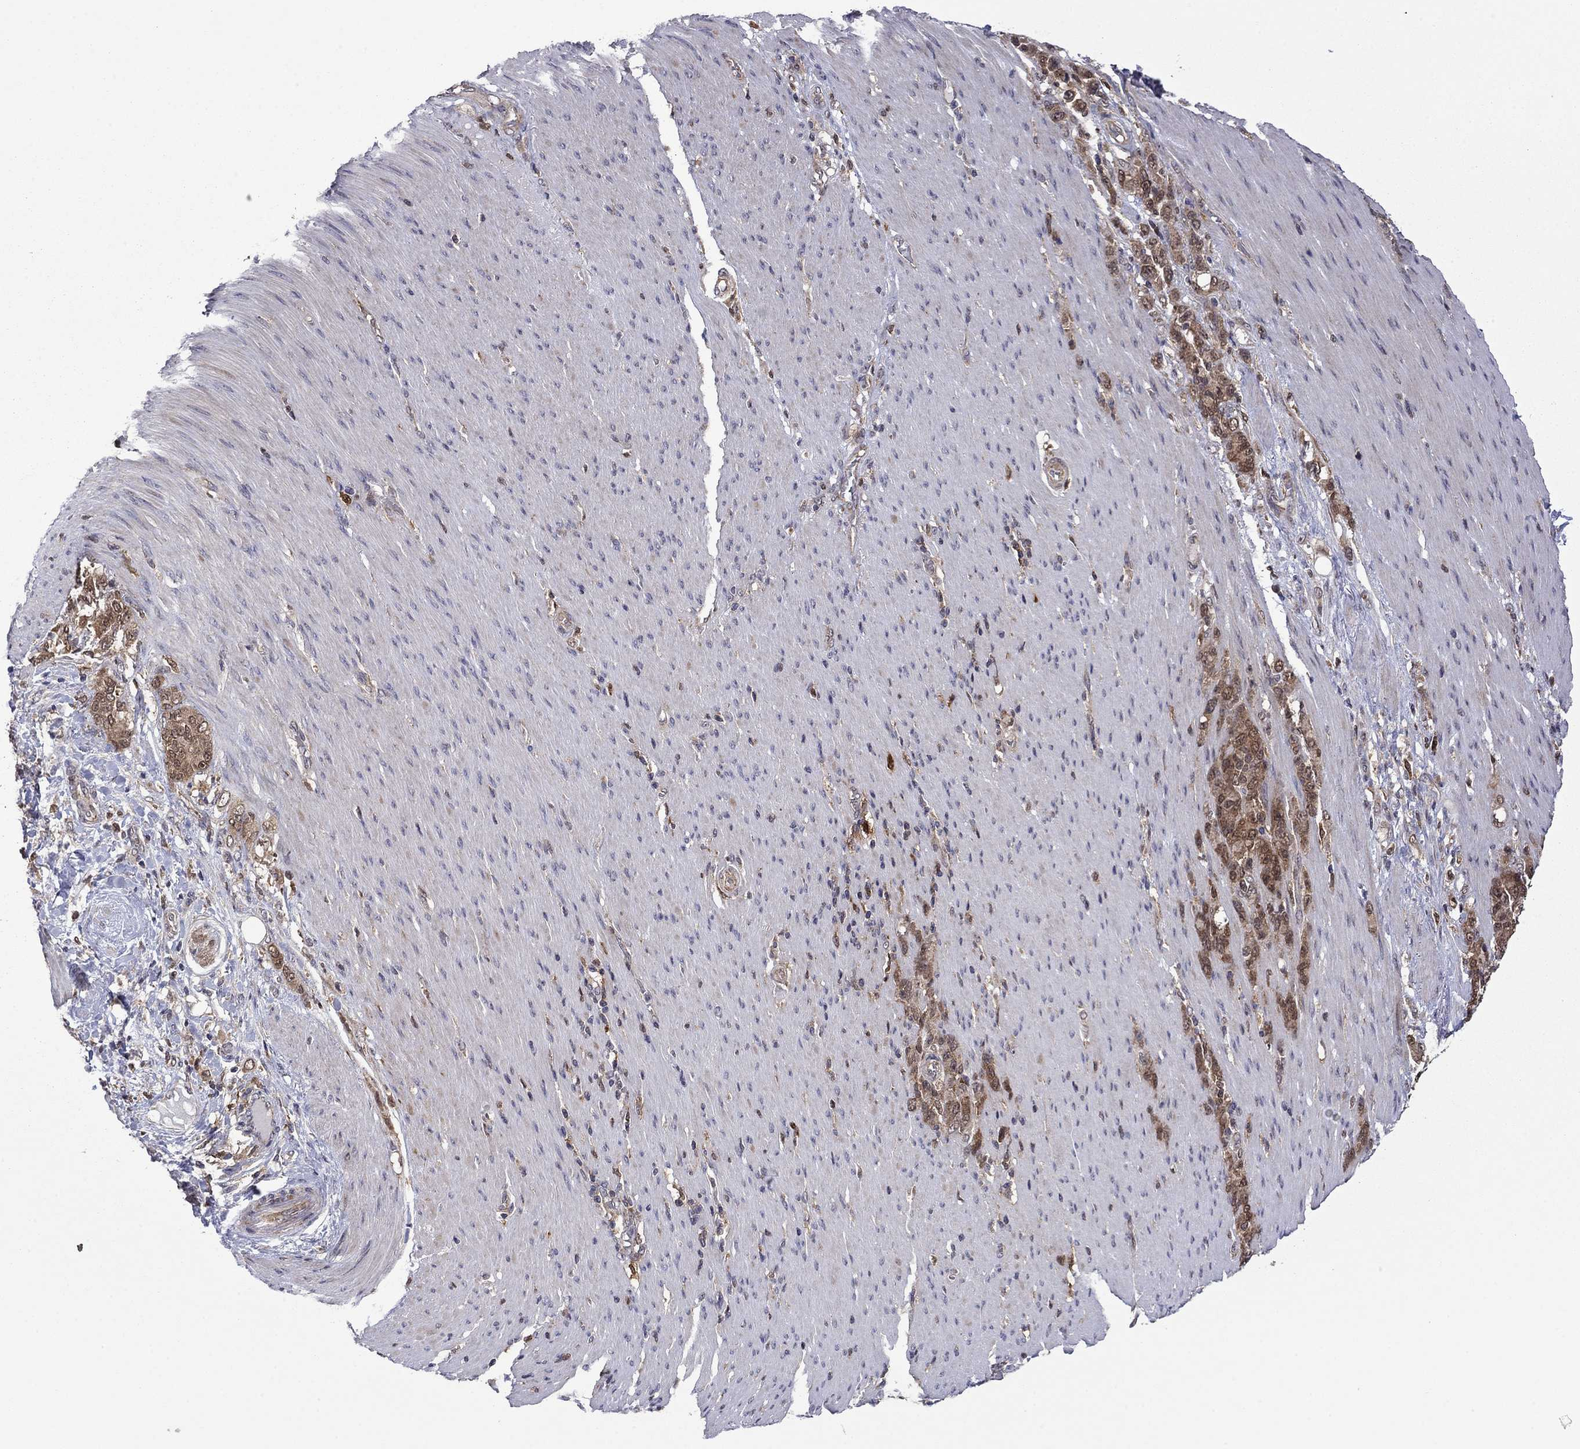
{"staining": {"intensity": "moderate", "quantity": ">75%", "location": "cytoplasmic/membranous"}, "tissue": "stomach cancer", "cell_type": "Tumor cells", "image_type": "cancer", "snomed": [{"axis": "morphology", "description": "Normal tissue, NOS"}, {"axis": "morphology", "description": "Adenocarcinoma, NOS"}, {"axis": "topography", "description": "Stomach"}], "caption": "Immunohistochemical staining of human stomach adenocarcinoma shows medium levels of moderate cytoplasmic/membranous protein positivity in about >75% of tumor cells. Nuclei are stained in blue.", "gene": "TPMT", "patient": {"sex": "female", "age": 79}}